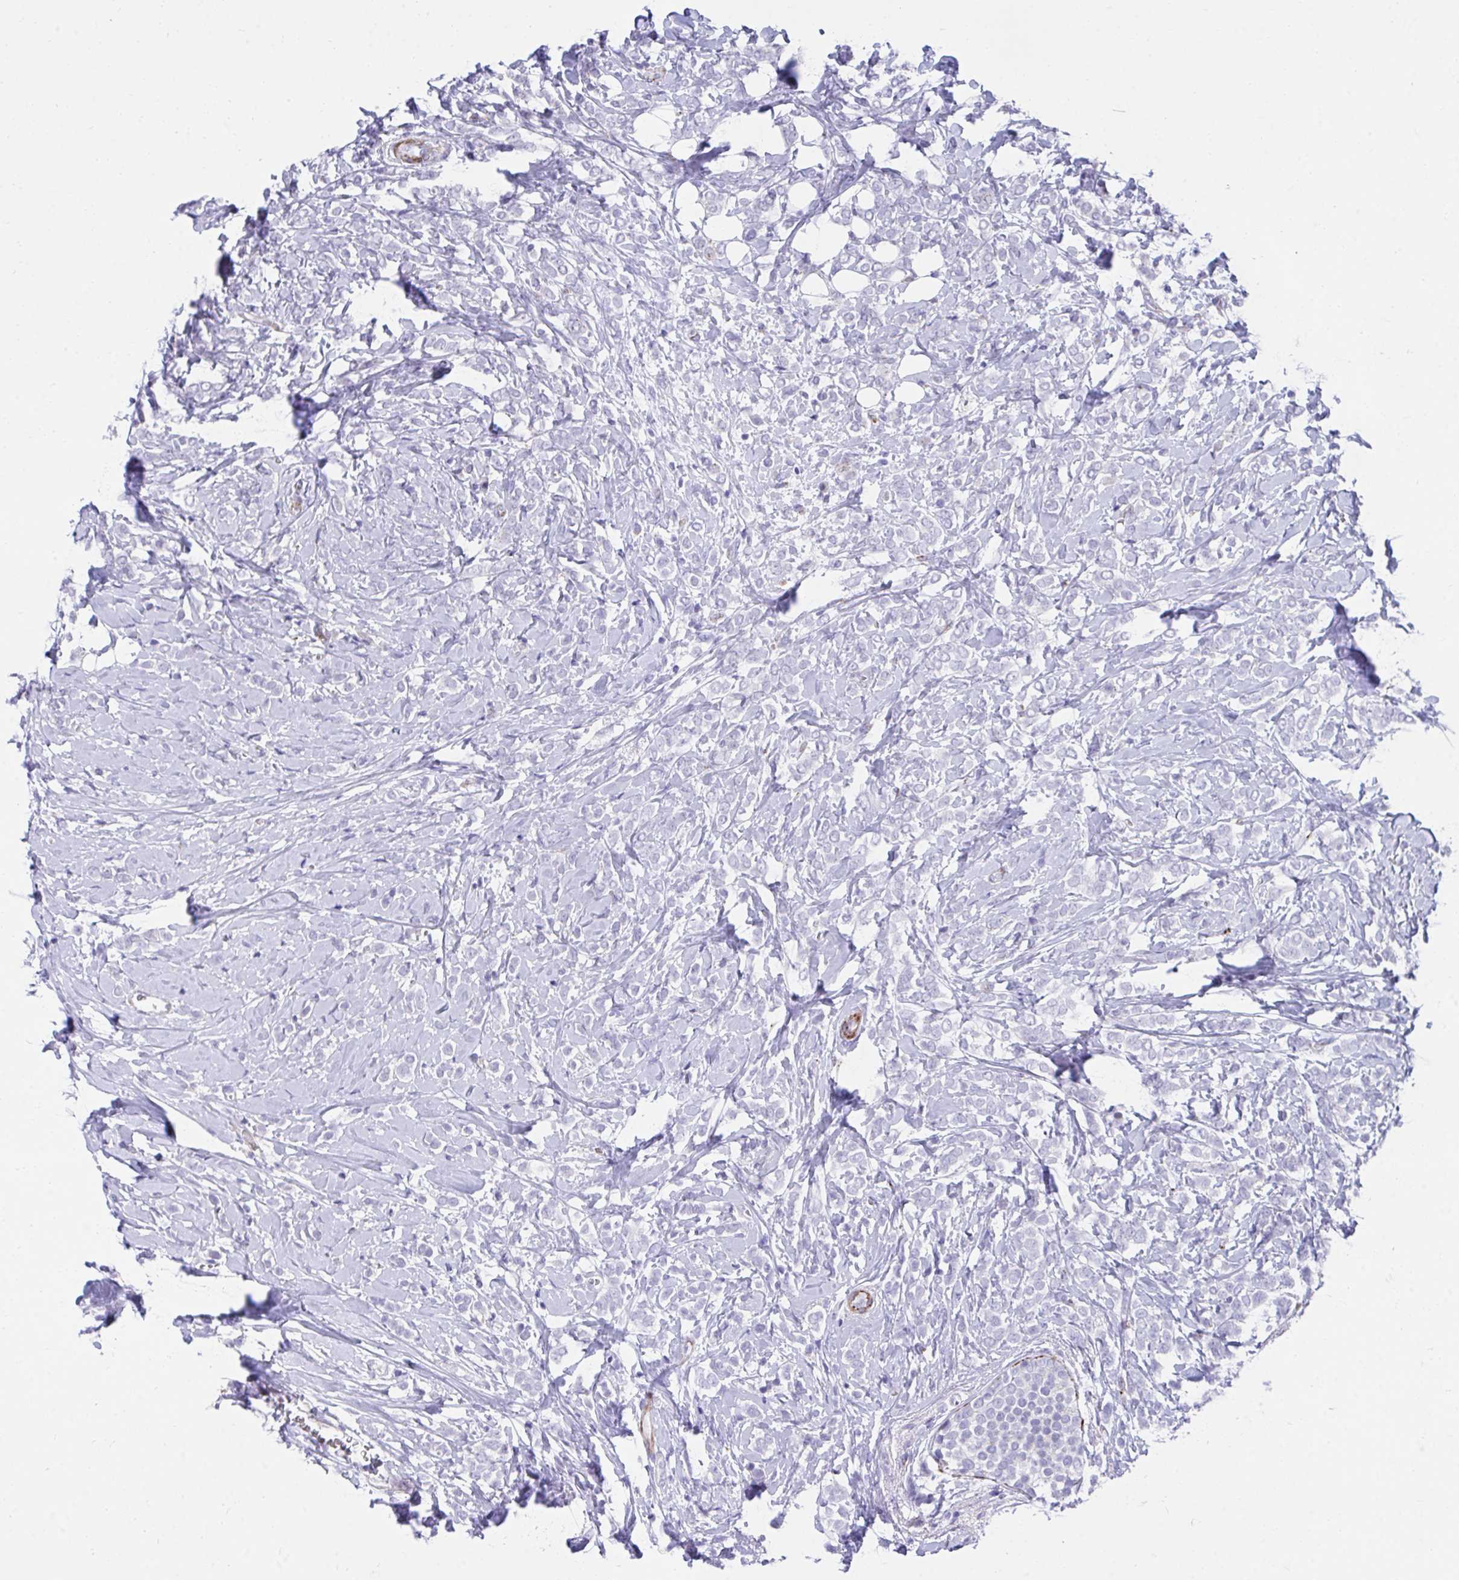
{"staining": {"intensity": "negative", "quantity": "none", "location": "none"}, "tissue": "breast cancer", "cell_type": "Tumor cells", "image_type": "cancer", "snomed": [{"axis": "morphology", "description": "Lobular carcinoma"}, {"axis": "topography", "description": "Breast"}], "caption": "IHC photomicrograph of lobular carcinoma (breast) stained for a protein (brown), which demonstrates no positivity in tumor cells.", "gene": "CSTB", "patient": {"sex": "female", "age": 49}}